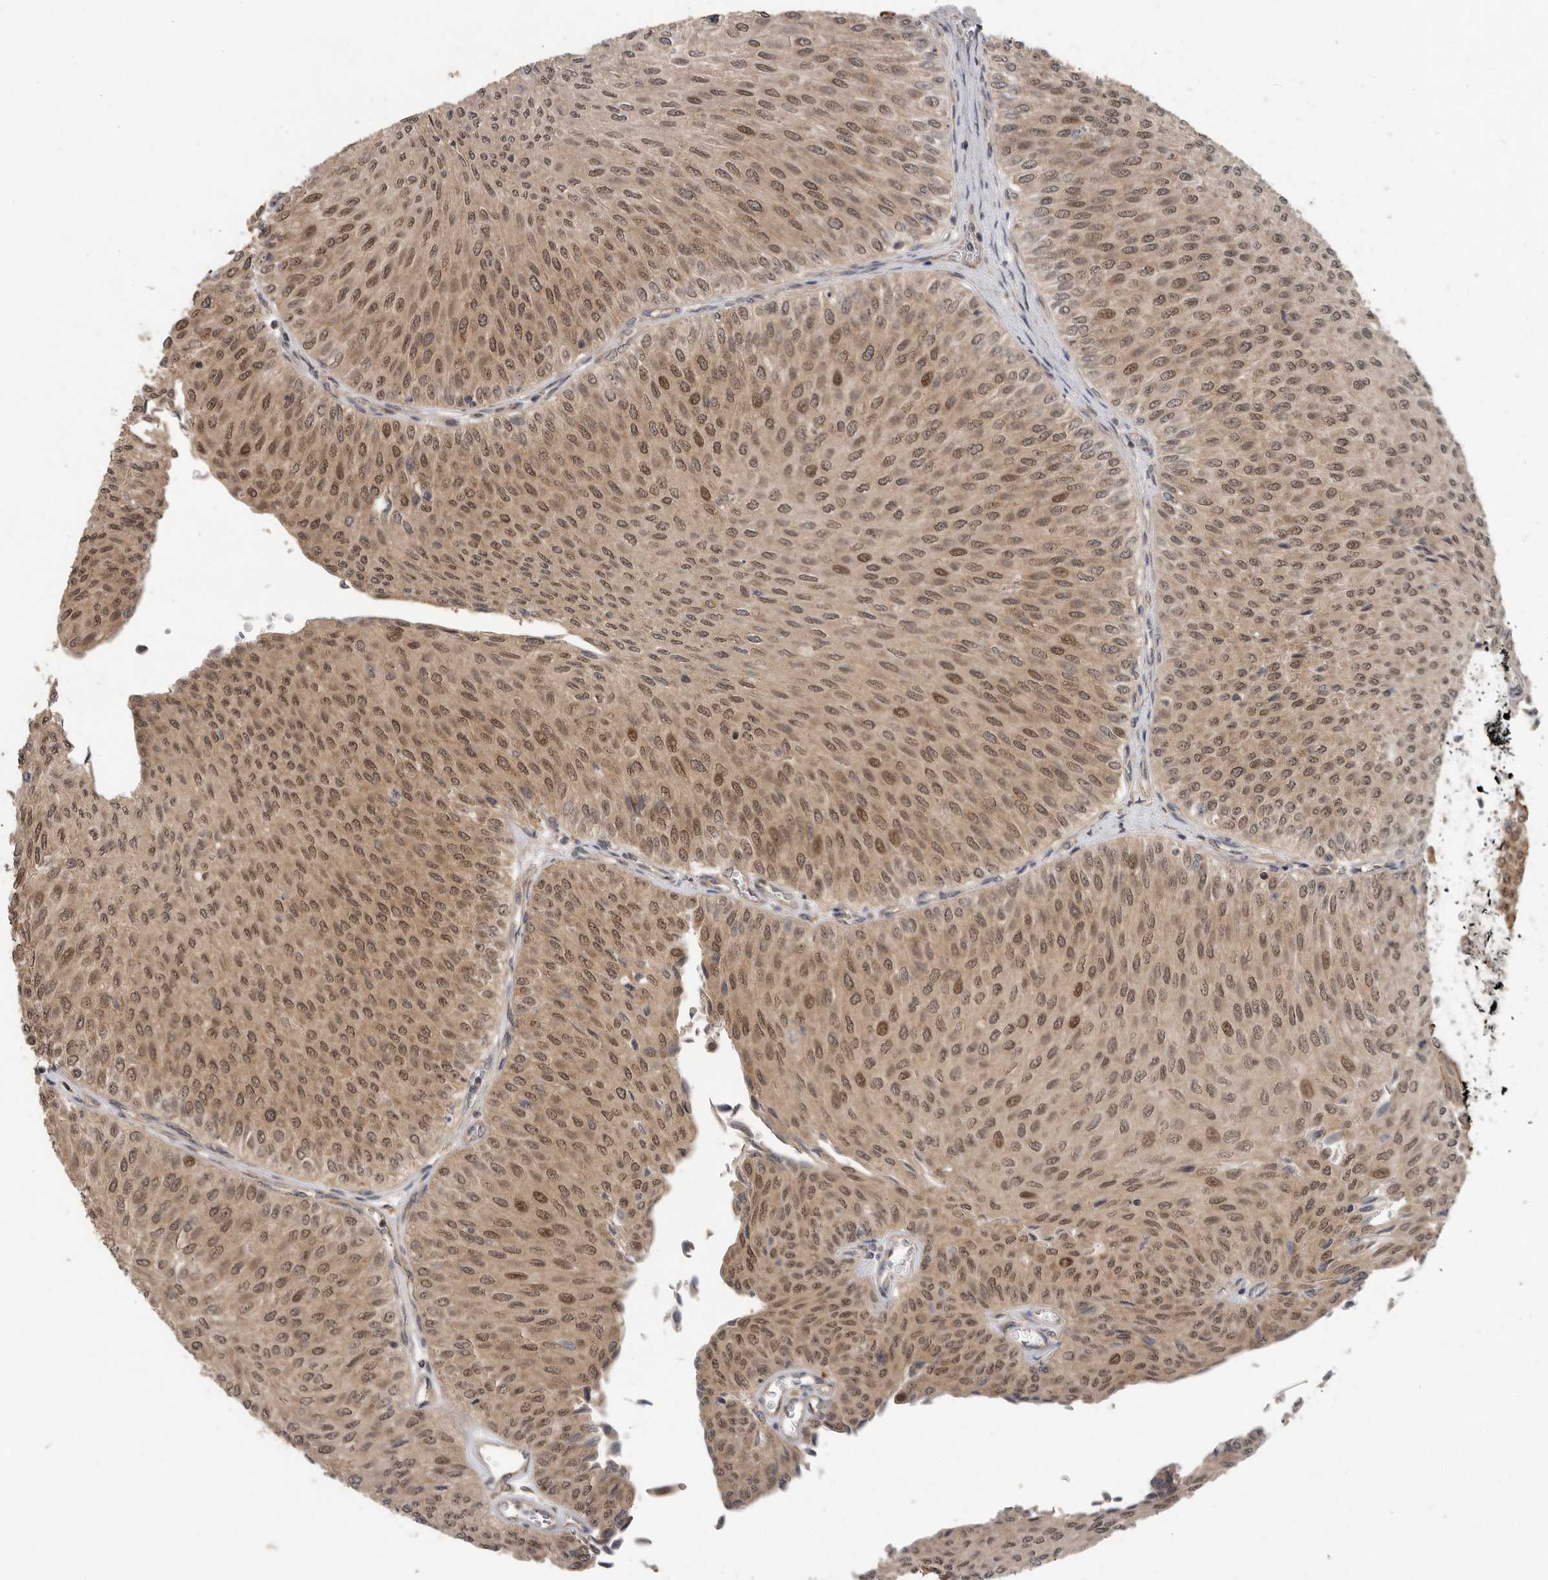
{"staining": {"intensity": "moderate", "quantity": ">75%", "location": "cytoplasmic/membranous,nuclear"}, "tissue": "urothelial cancer", "cell_type": "Tumor cells", "image_type": "cancer", "snomed": [{"axis": "morphology", "description": "Urothelial carcinoma, Low grade"}, {"axis": "topography", "description": "Urinary bladder"}], "caption": "This histopathology image reveals low-grade urothelial carcinoma stained with immunohistochemistry (IHC) to label a protein in brown. The cytoplasmic/membranous and nuclear of tumor cells show moderate positivity for the protein. Nuclei are counter-stained blue.", "gene": "OSBPL9", "patient": {"sex": "male", "age": 78}}